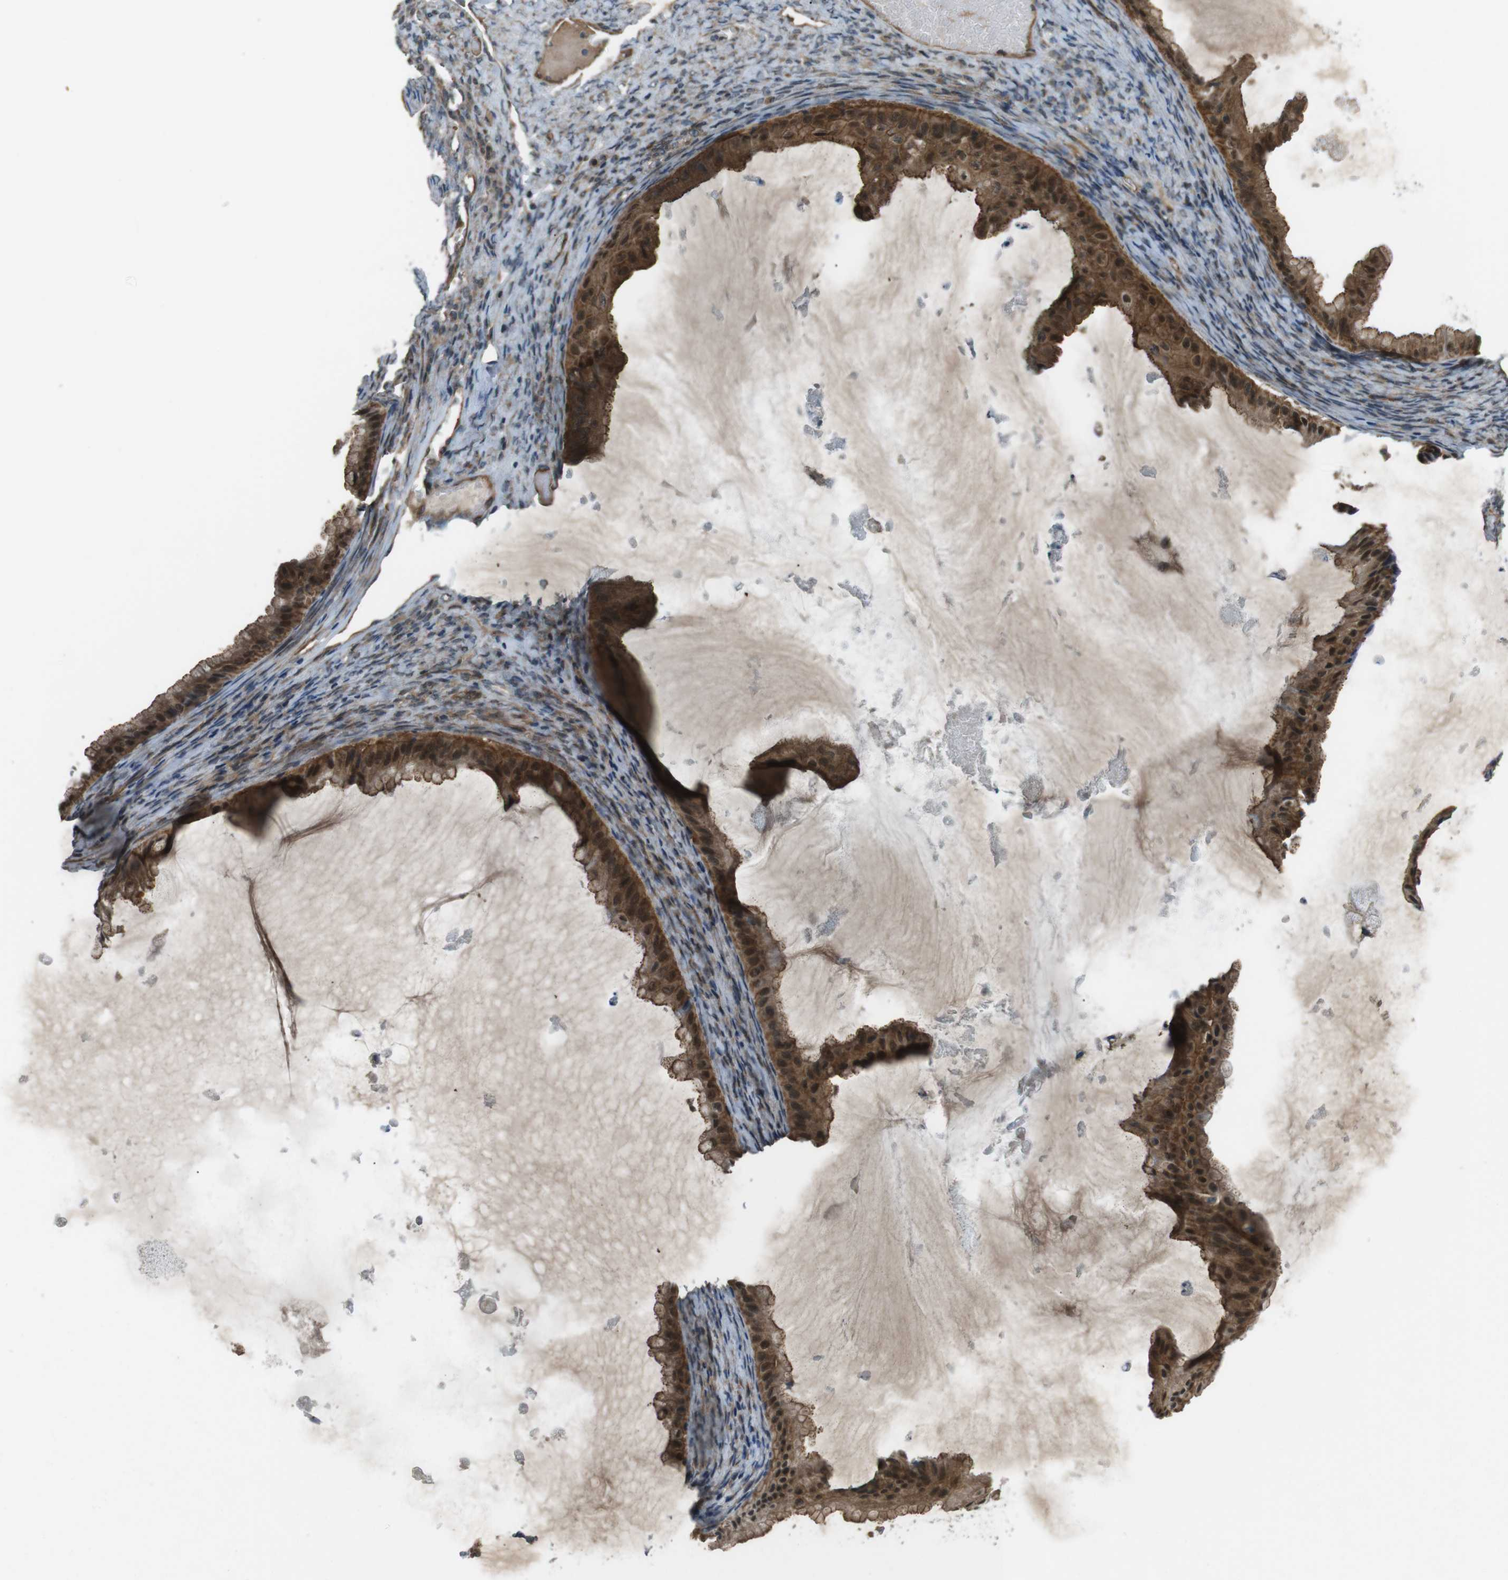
{"staining": {"intensity": "strong", "quantity": ">75%", "location": "cytoplasmic/membranous,nuclear"}, "tissue": "ovarian cancer", "cell_type": "Tumor cells", "image_type": "cancer", "snomed": [{"axis": "morphology", "description": "Cystadenocarcinoma, mucinous, NOS"}, {"axis": "topography", "description": "Ovary"}], "caption": "Protein staining of ovarian cancer (mucinous cystadenocarcinoma) tissue reveals strong cytoplasmic/membranous and nuclear staining in approximately >75% of tumor cells.", "gene": "TIAM2", "patient": {"sex": "female", "age": 61}}